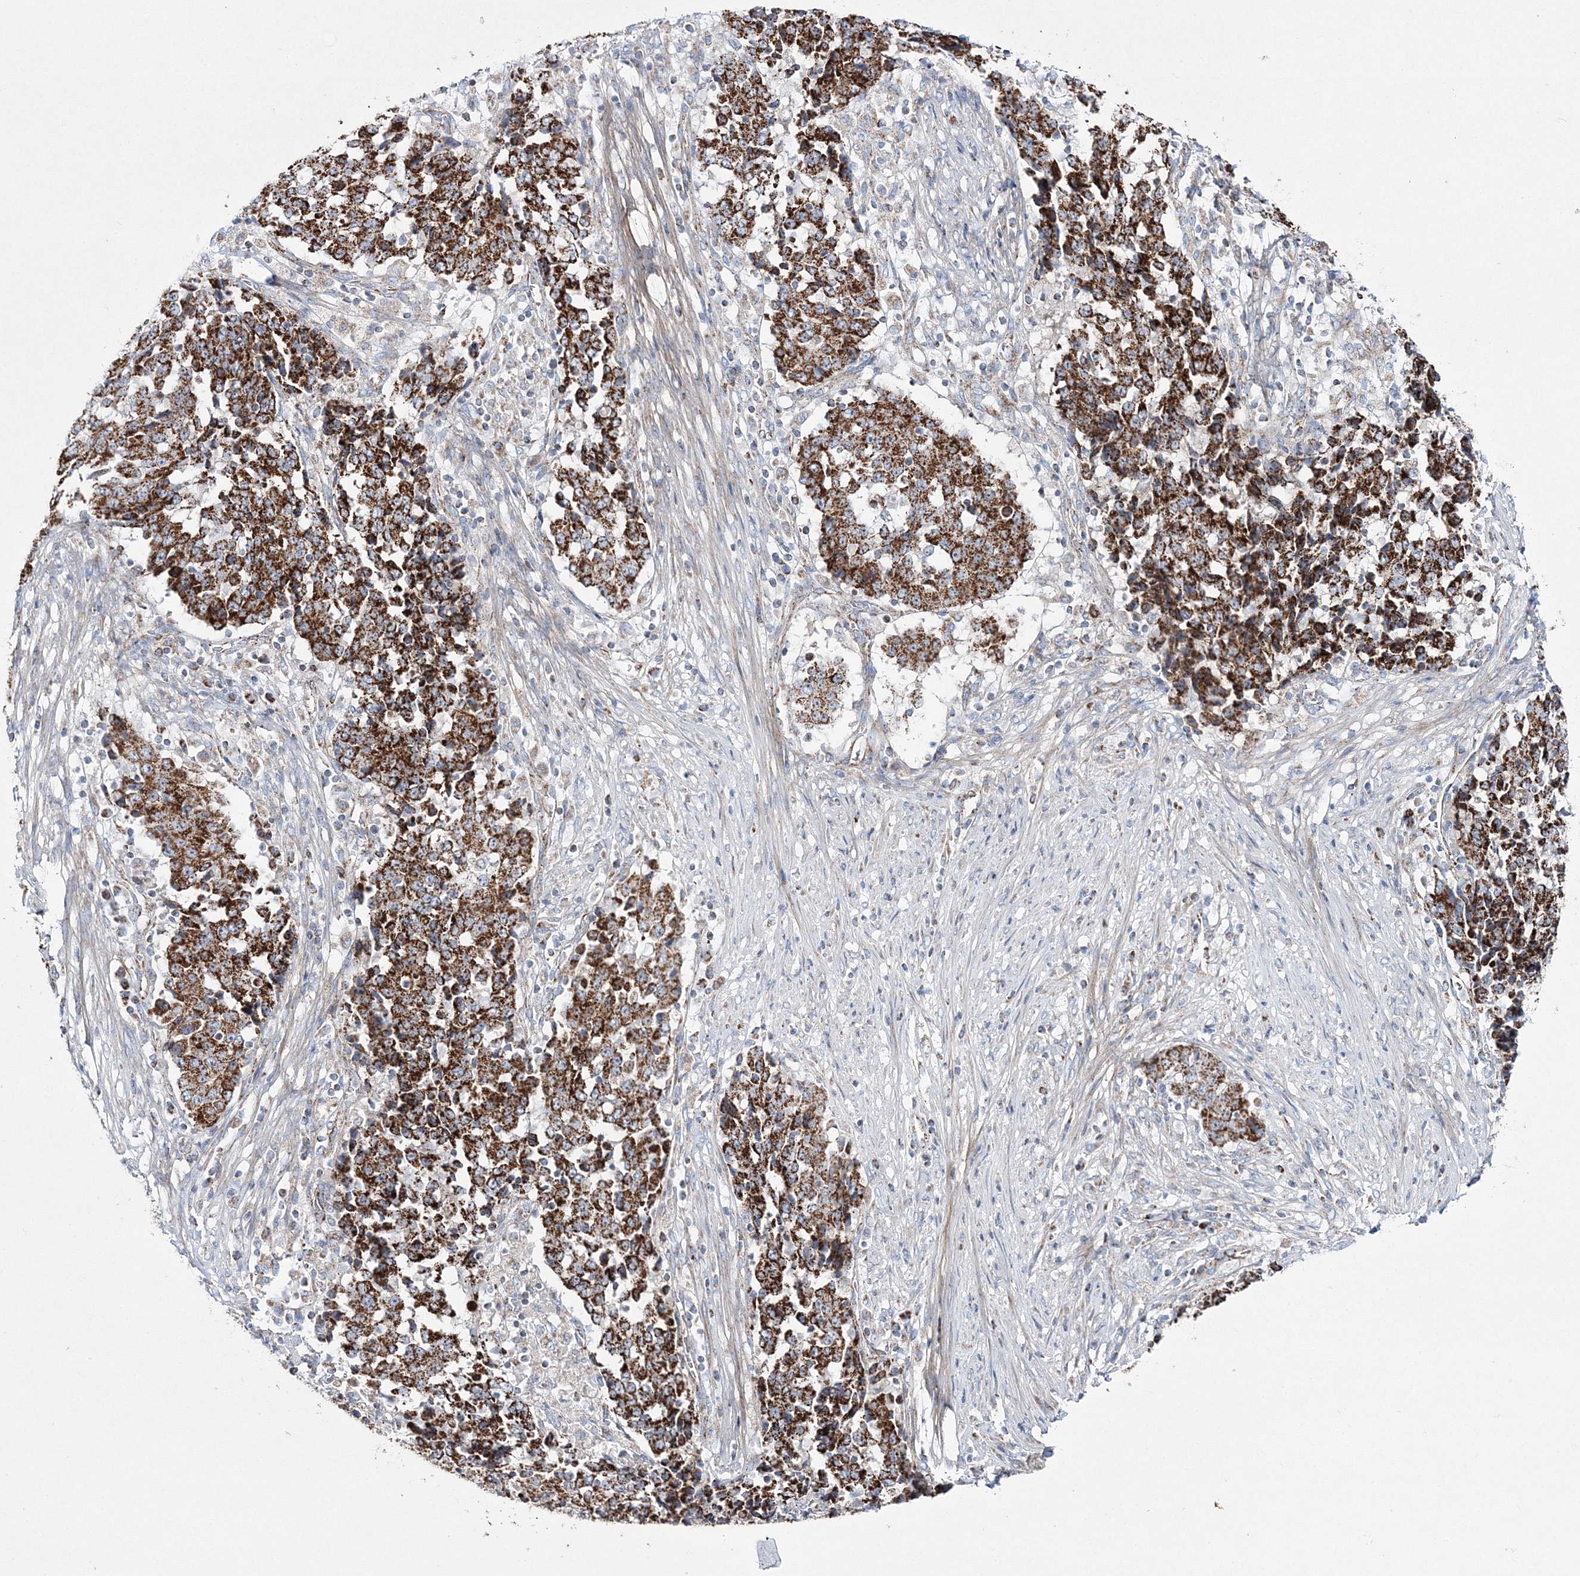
{"staining": {"intensity": "strong", "quantity": ">75%", "location": "cytoplasmic/membranous"}, "tissue": "stomach cancer", "cell_type": "Tumor cells", "image_type": "cancer", "snomed": [{"axis": "morphology", "description": "Adenocarcinoma, NOS"}, {"axis": "topography", "description": "Stomach"}], "caption": "Protein expression analysis of human stomach cancer reveals strong cytoplasmic/membranous positivity in about >75% of tumor cells. (Stains: DAB in brown, nuclei in blue, Microscopy: brightfield microscopy at high magnification).", "gene": "HIBCH", "patient": {"sex": "male", "age": 59}}